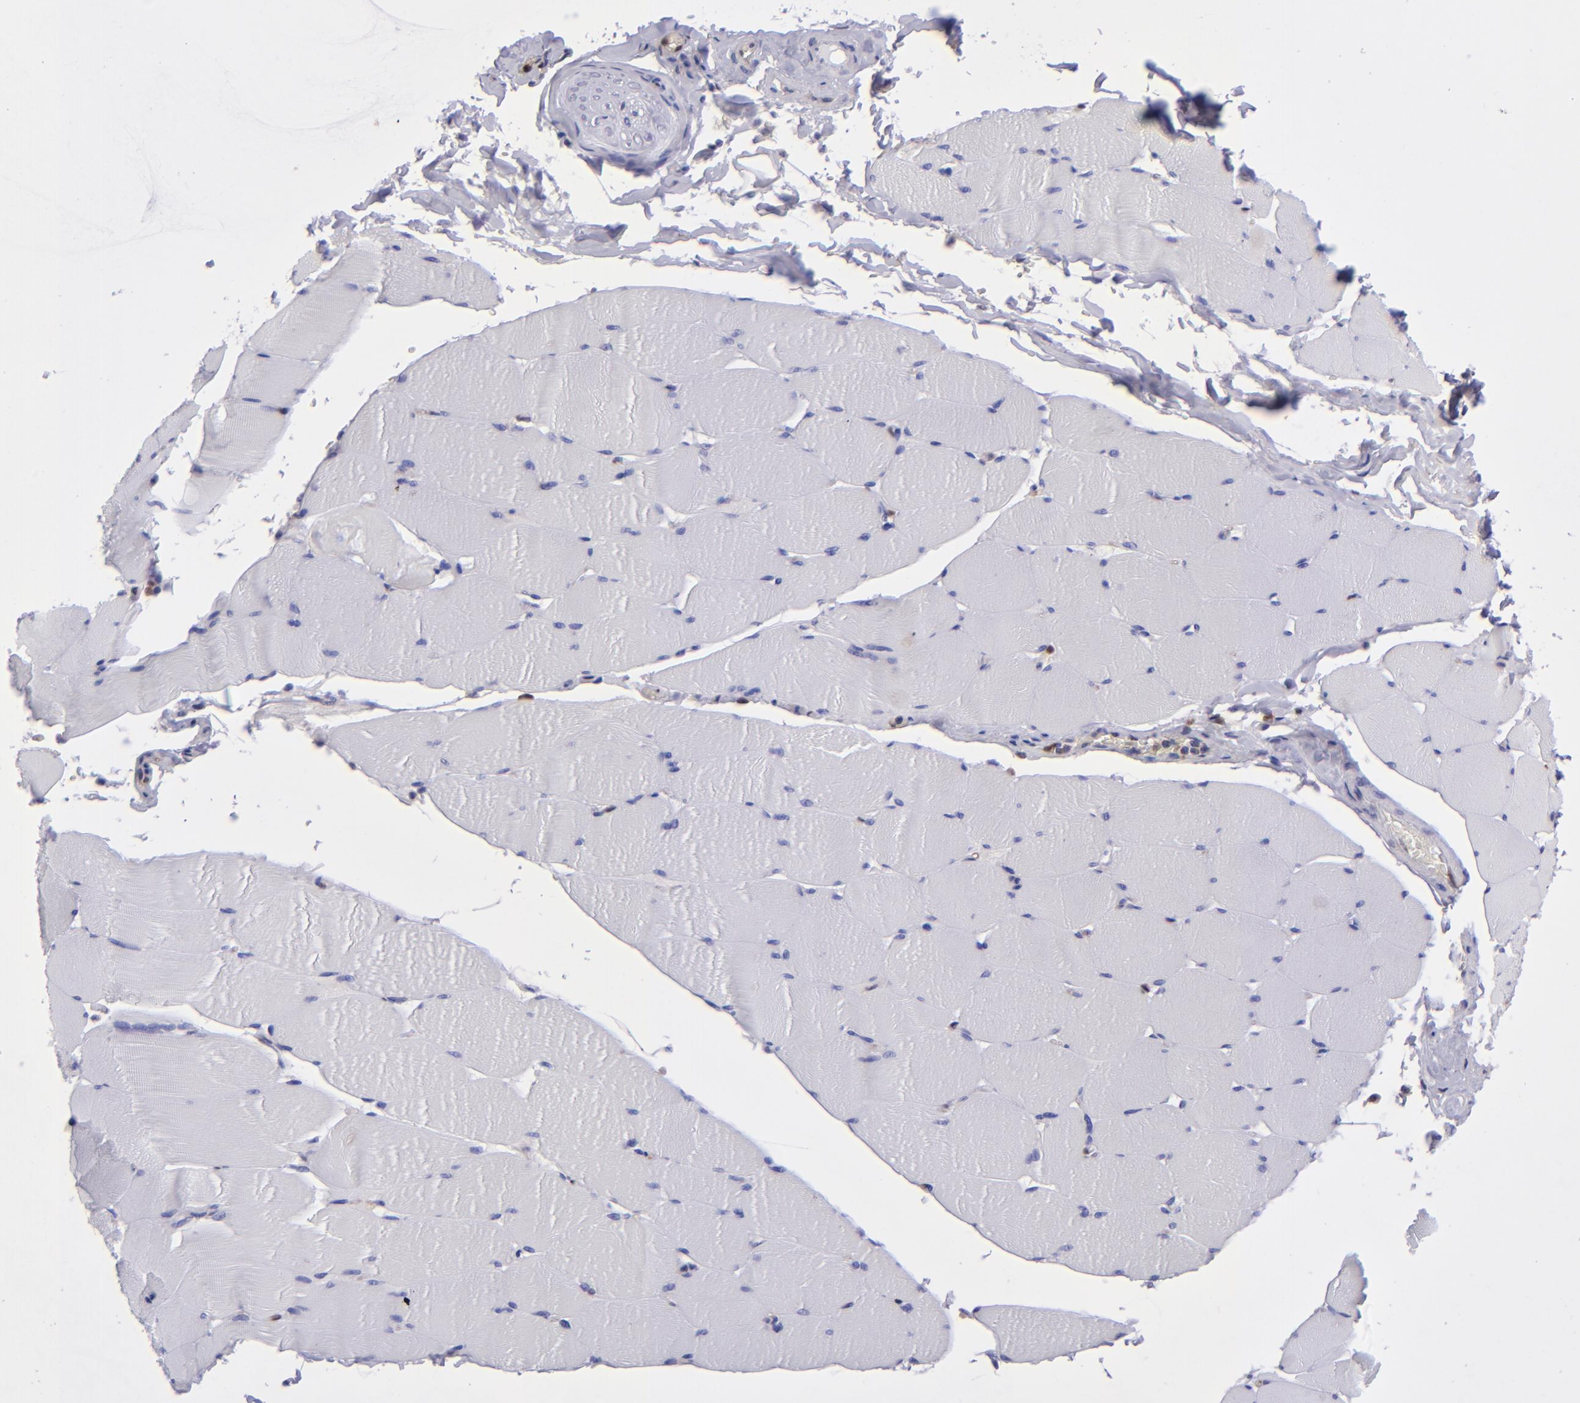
{"staining": {"intensity": "negative", "quantity": "none", "location": "none"}, "tissue": "skeletal muscle", "cell_type": "Myocytes", "image_type": "normal", "snomed": [{"axis": "morphology", "description": "Normal tissue, NOS"}, {"axis": "topography", "description": "Skeletal muscle"}], "caption": "Micrograph shows no significant protein staining in myocytes of normal skeletal muscle.", "gene": "TYMP", "patient": {"sex": "male", "age": 62}}